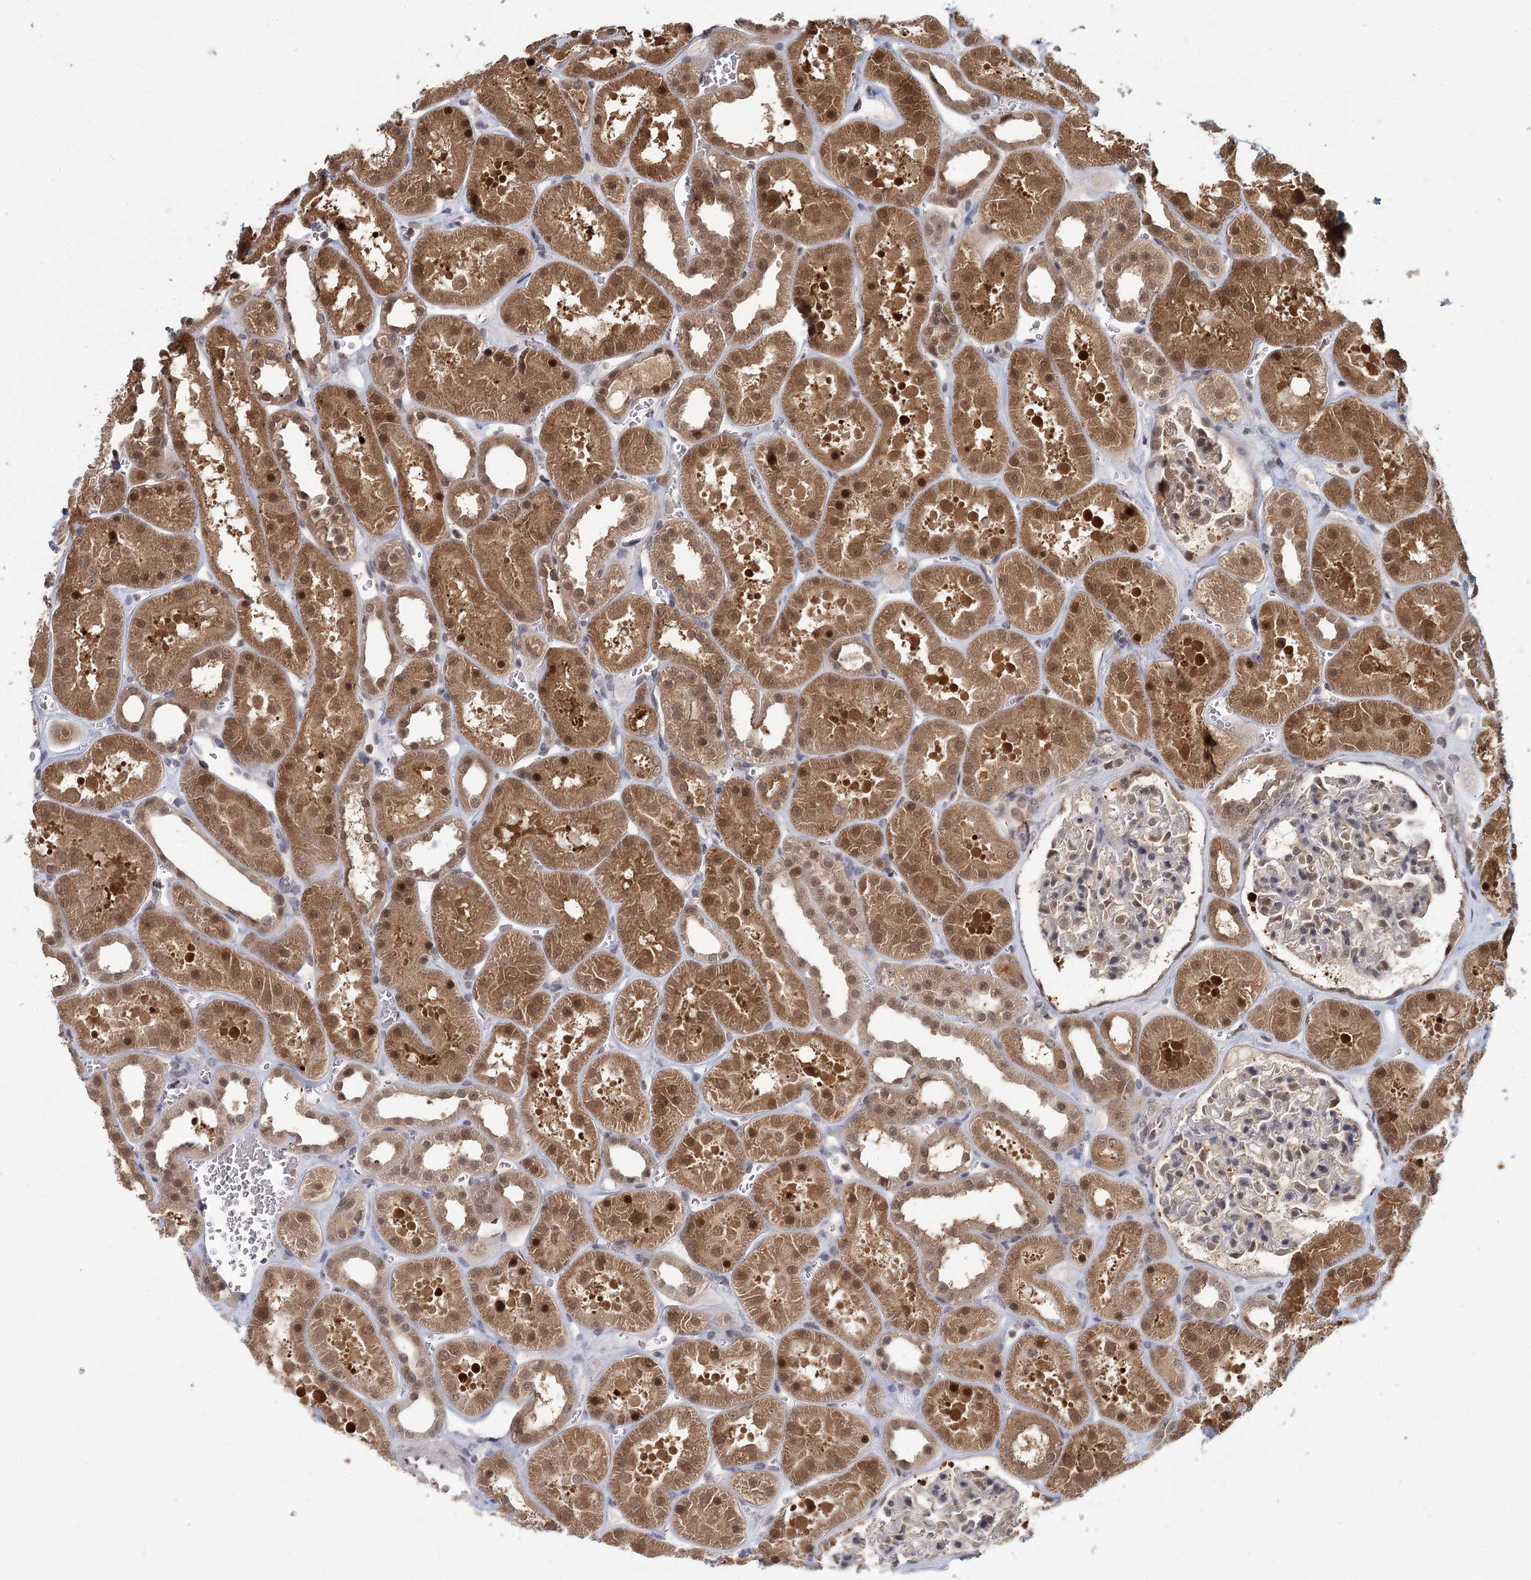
{"staining": {"intensity": "moderate", "quantity": "25%-75%", "location": "cytoplasmic/membranous,nuclear"}, "tissue": "kidney", "cell_type": "Cells in glomeruli", "image_type": "normal", "snomed": [{"axis": "morphology", "description": "Normal tissue, NOS"}, {"axis": "topography", "description": "Kidney"}], "caption": "This is a micrograph of immunohistochemistry (IHC) staining of unremarkable kidney, which shows moderate positivity in the cytoplasmic/membranous,nuclear of cells in glomeruli.", "gene": "N6AMT1", "patient": {"sex": "female", "age": 41}}